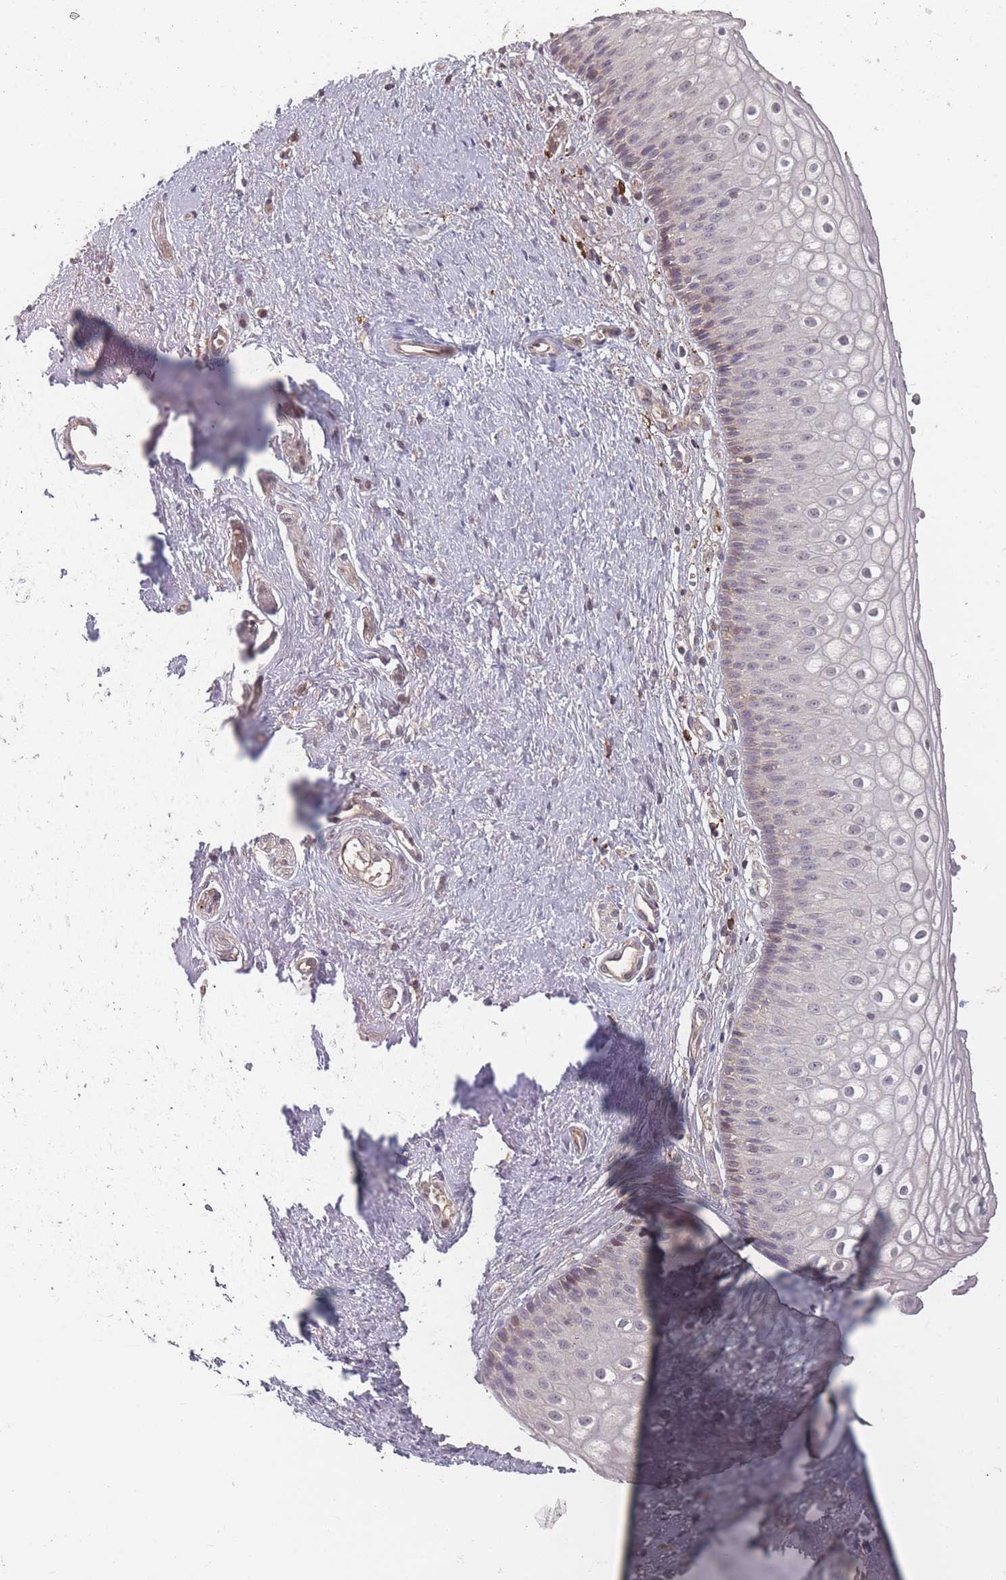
{"staining": {"intensity": "weak", "quantity": "<25%", "location": "cytoplasmic/membranous"}, "tissue": "vagina", "cell_type": "Squamous epithelial cells", "image_type": "normal", "snomed": [{"axis": "morphology", "description": "Normal tissue, NOS"}, {"axis": "topography", "description": "Vagina"}], "caption": "Immunohistochemistry image of normal vagina stained for a protein (brown), which exhibits no expression in squamous epithelial cells. The staining was performed using DAB (3,3'-diaminobenzidine) to visualize the protein expression in brown, while the nuclei were stained in blue with hematoxylin (Magnification: 20x).", "gene": "HAGH", "patient": {"sex": "female", "age": 60}}